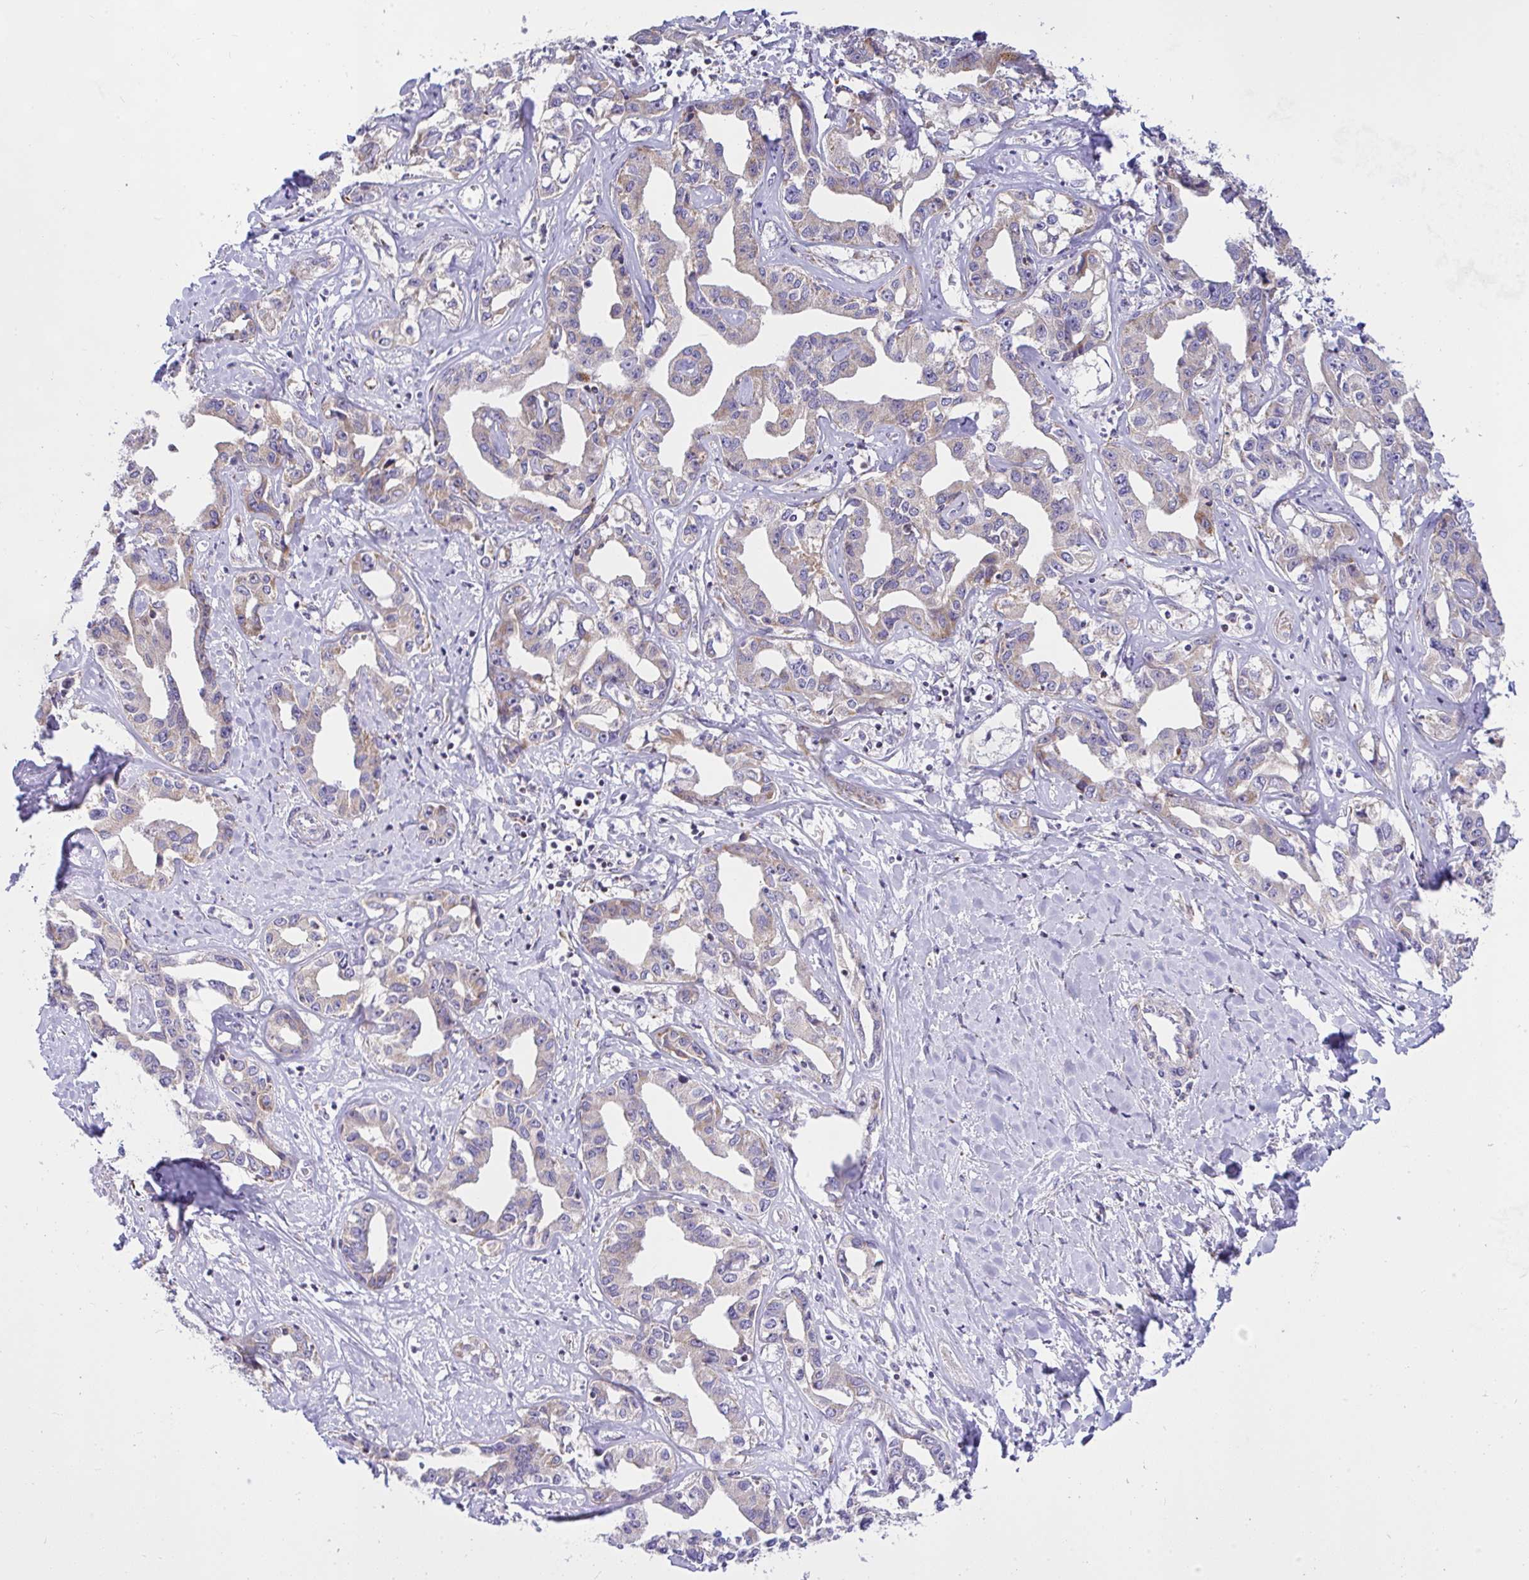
{"staining": {"intensity": "weak", "quantity": "<25%", "location": "cytoplasmic/membranous"}, "tissue": "liver cancer", "cell_type": "Tumor cells", "image_type": "cancer", "snomed": [{"axis": "morphology", "description": "Cholangiocarcinoma"}, {"axis": "topography", "description": "Liver"}], "caption": "Tumor cells are negative for protein expression in human liver cholangiocarcinoma.", "gene": "CEP63", "patient": {"sex": "male", "age": 59}}